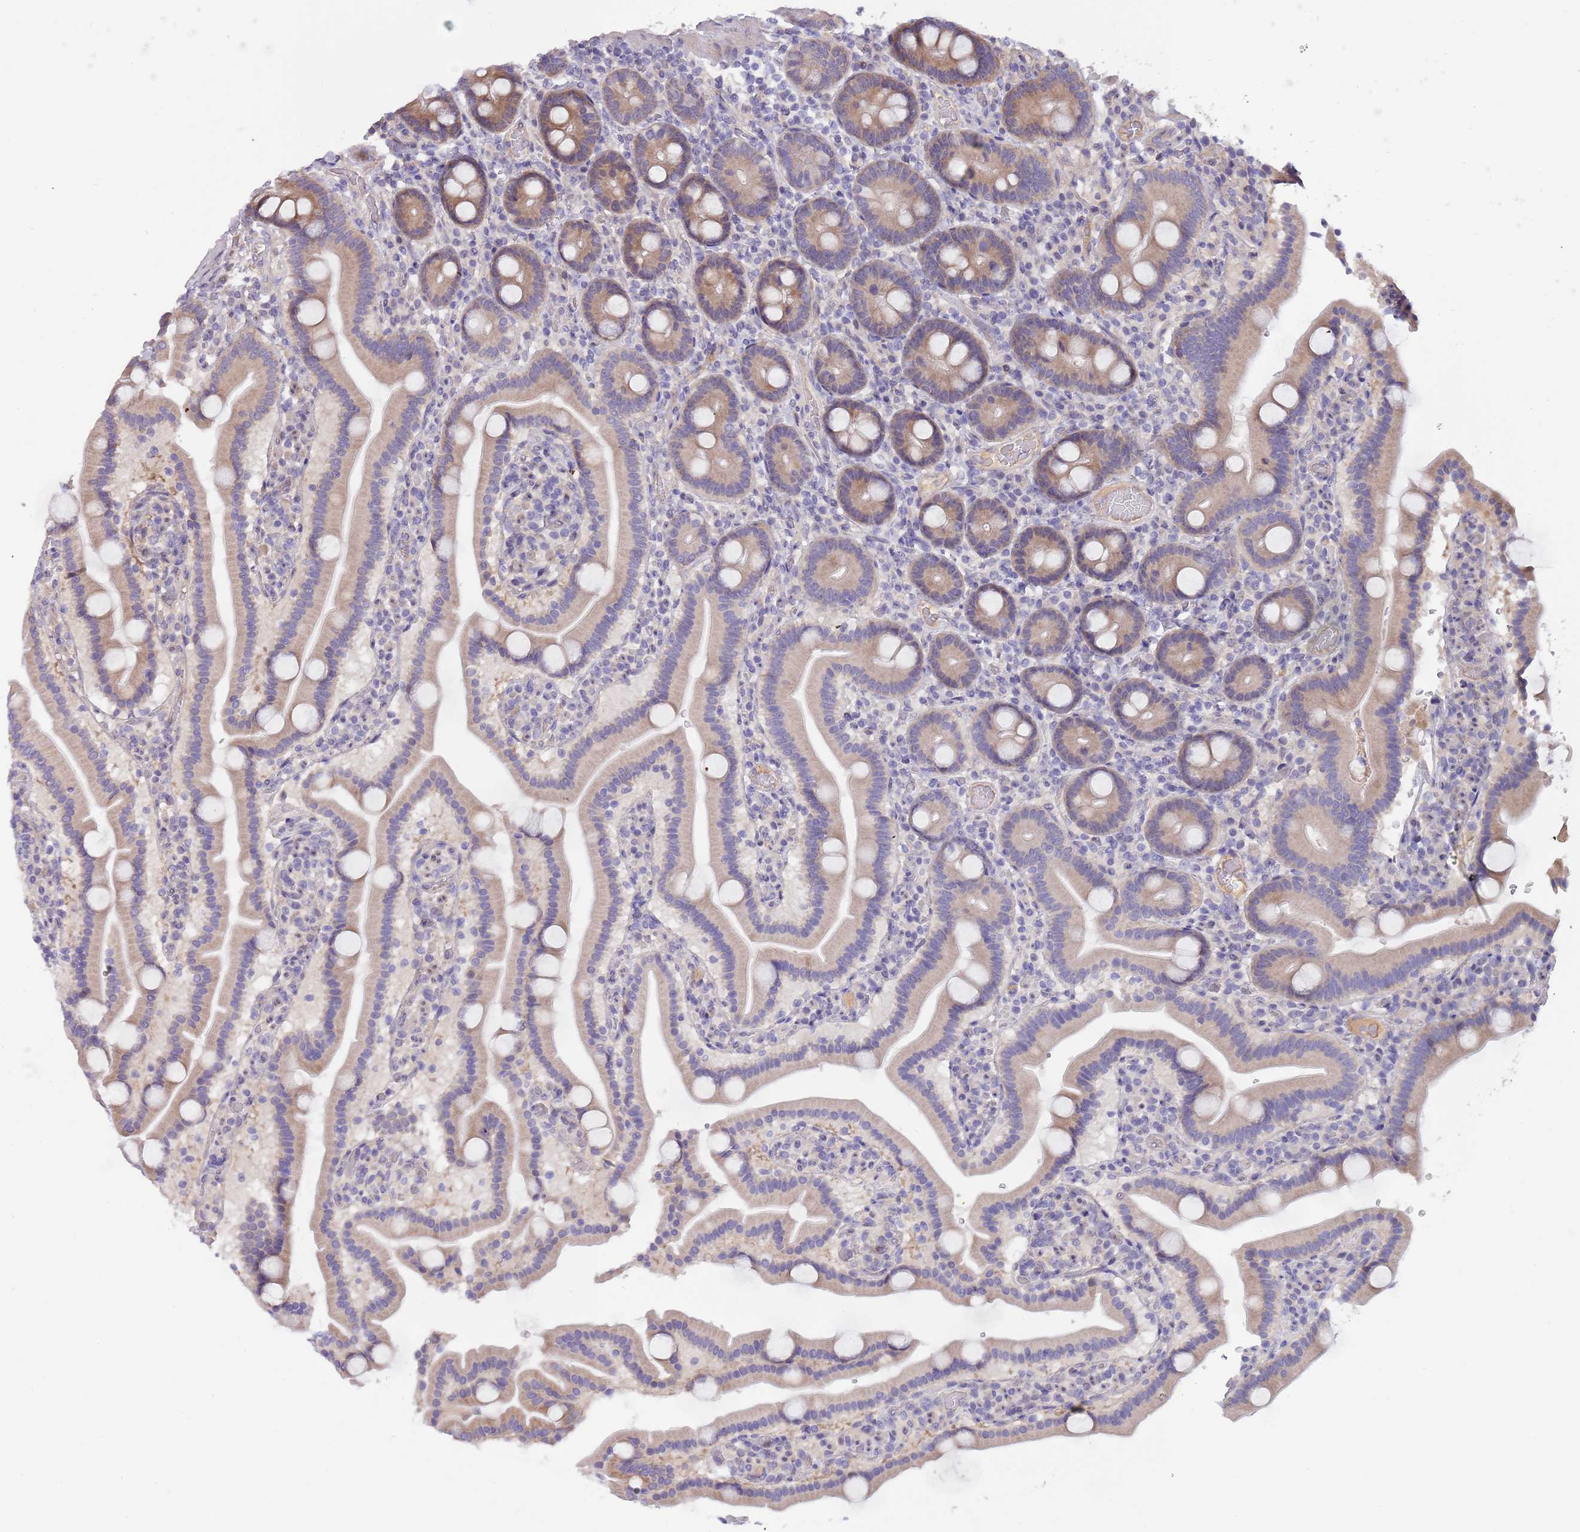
{"staining": {"intensity": "weak", "quantity": "25%-75%", "location": "cytoplasmic/membranous"}, "tissue": "duodenum", "cell_type": "Glandular cells", "image_type": "normal", "snomed": [{"axis": "morphology", "description": "Normal tissue, NOS"}, {"axis": "topography", "description": "Duodenum"}], "caption": "High-power microscopy captured an immunohistochemistry histopathology image of normal duodenum, revealing weak cytoplasmic/membranous expression in approximately 25%-75% of glandular cells.", "gene": "CABYR", "patient": {"sex": "male", "age": 55}}